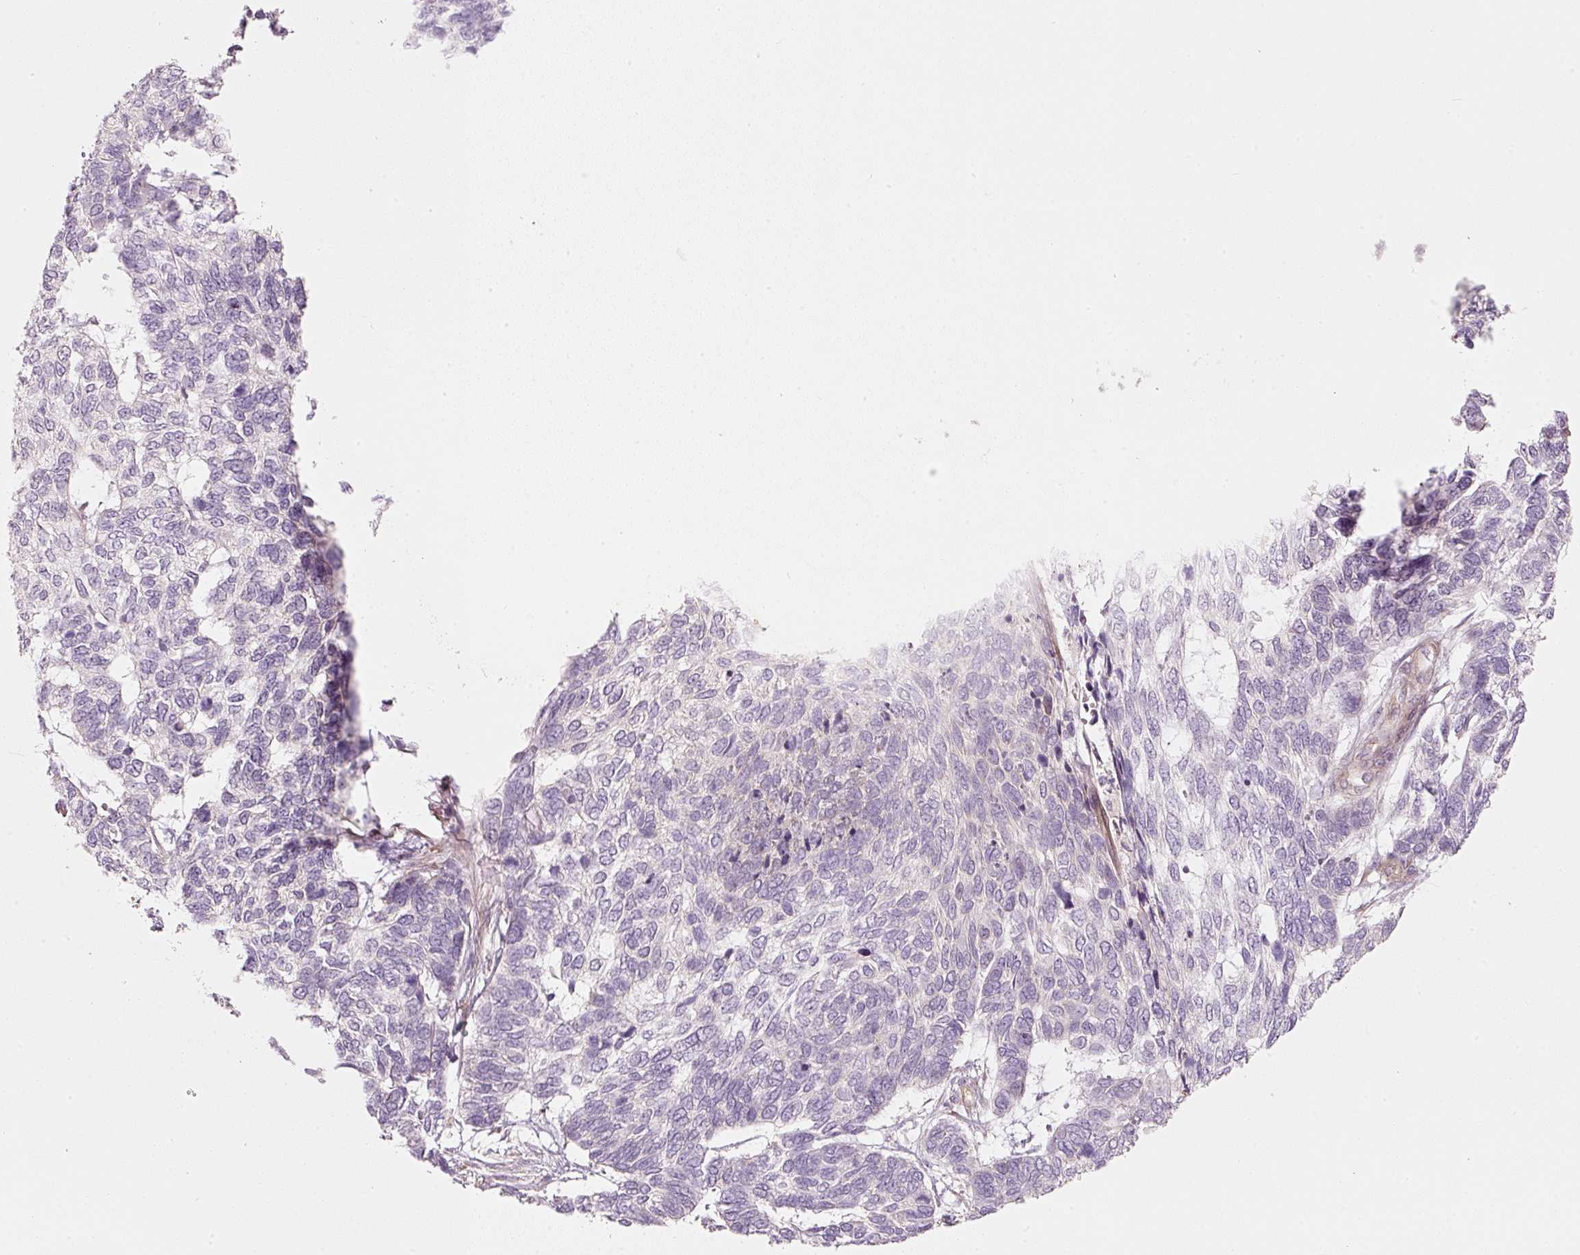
{"staining": {"intensity": "negative", "quantity": "none", "location": "none"}, "tissue": "skin cancer", "cell_type": "Tumor cells", "image_type": "cancer", "snomed": [{"axis": "morphology", "description": "Basal cell carcinoma"}, {"axis": "topography", "description": "Skin"}], "caption": "The immunohistochemistry (IHC) micrograph has no significant staining in tumor cells of skin cancer (basal cell carcinoma) tissue.", "gene": "KCNQ1", "patient": {"sex": "female", "age": 65}}